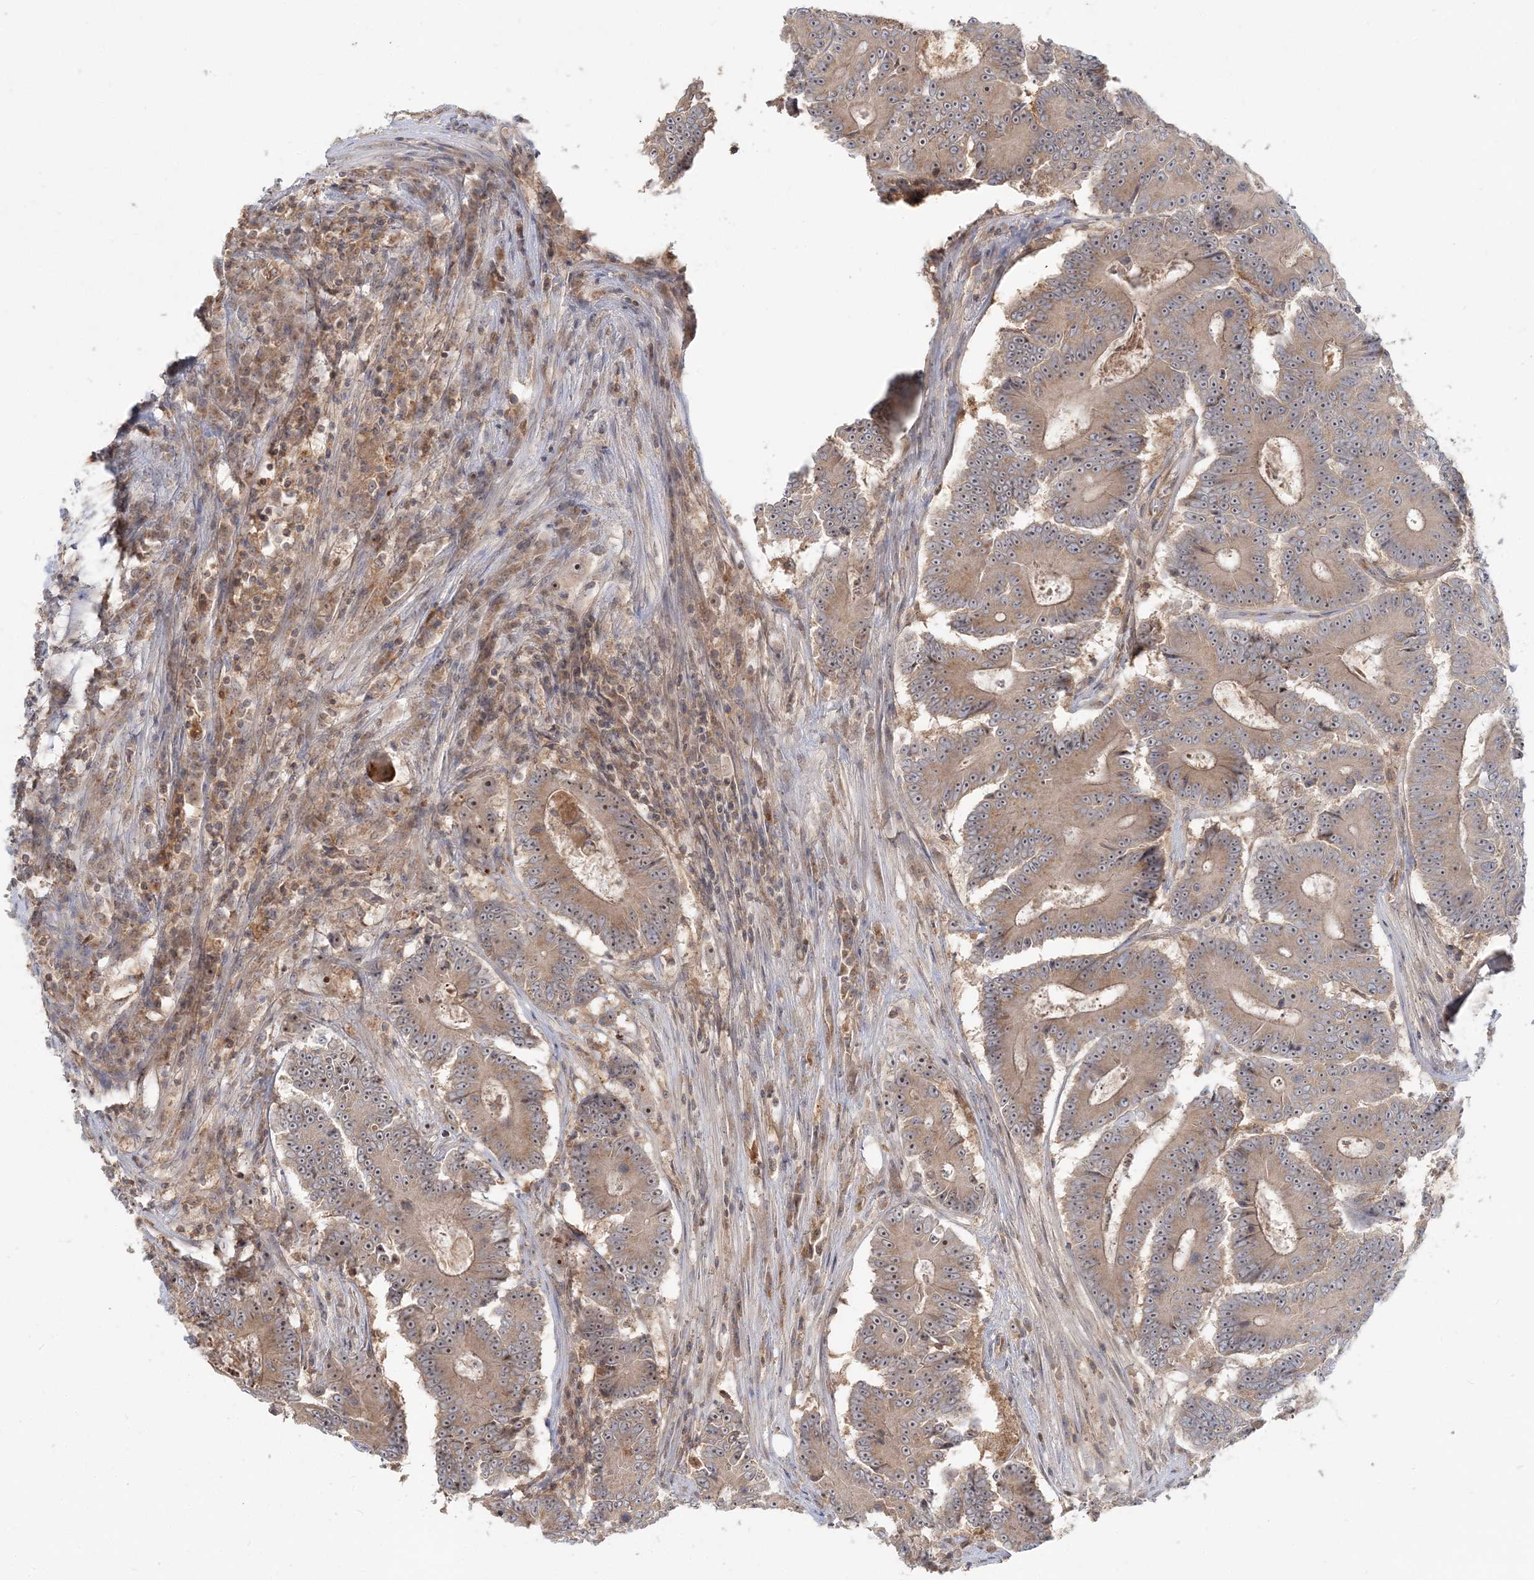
{"staining": {"intensity": "weak", "quantity": ">75%", "location": "cytoplasmic/membranous"}, "tissue": "colorectal cancer", "cell_type": "Tumor cells", "image_type": "cancer", "snomed": [{"axis": "morphology", "description": "Adenocarcinoma, NOS"}, {"axis": "topography", "description": "Colon"}], "caption": "About >75% of tumor cells in human colorectal cancer reveal weak cytoplasmic/membranous protein expression as visualized by brown immunohistochemical staining.", "gene": "AP1AR", "patient": {"sex": "male", "age": 83}}